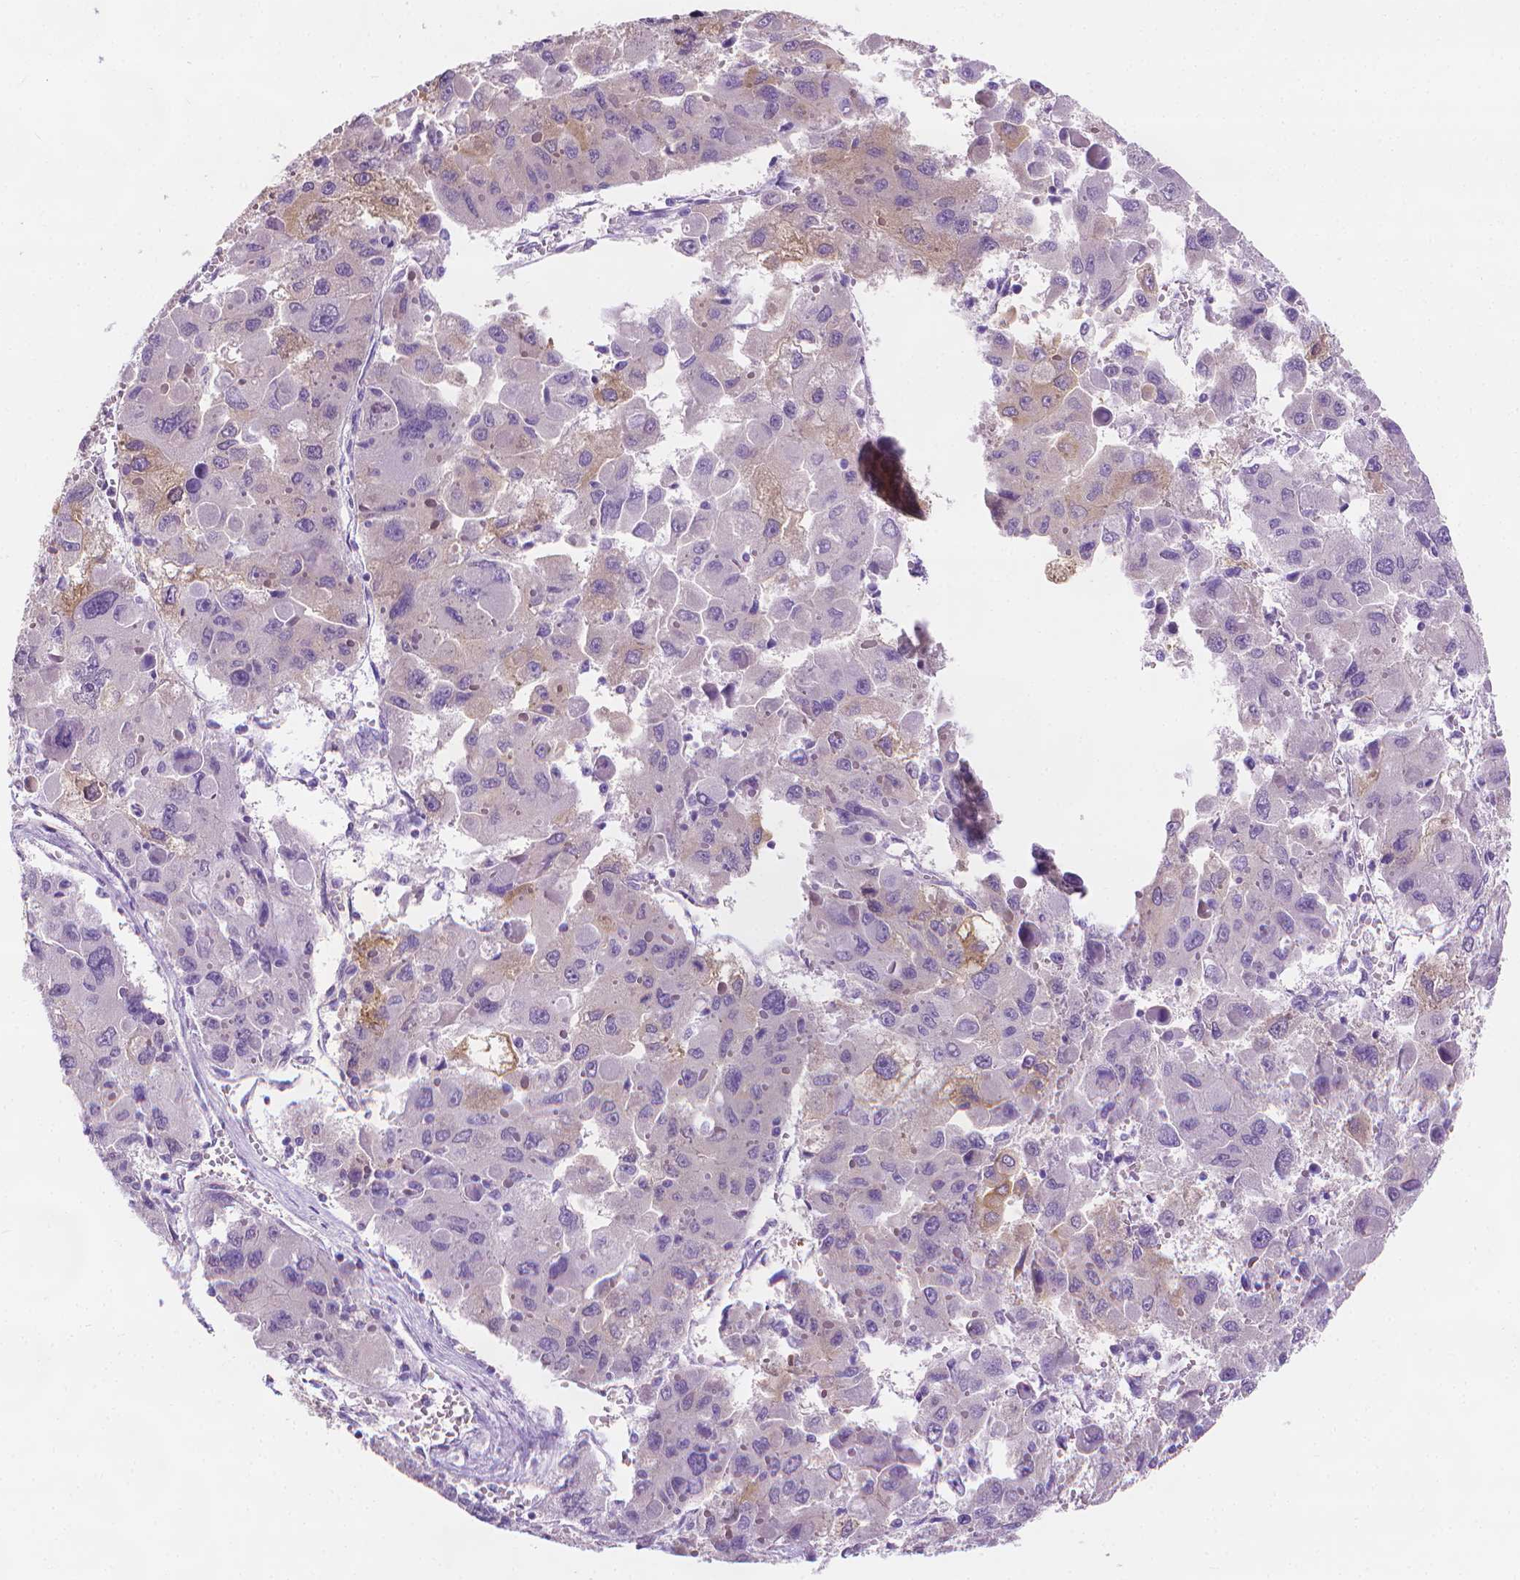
{"staining": {"intensity": "weak", "quantity": "25%-75%", "location": "cytoplasmic/membranous"}, "tissue": "liver cancer", "cell_type": "Tumor cells", "image_type": "cancer", "snomed": [{"axis": "morphology", "description": "Carcinoma, Hepatocellular, NOS"}, {"axis": "topography", "description": "Liver"}], "caption": "Immunohistochemistry image of neoplastic tissue: human hepatocellular carcinoma (liver) stained using immunohistochemistry (IHC) shows low levels of weak protein expression localized specifically in the cytoplasmic/membranous of tumor cells, appearing as a cytoplasmic/membranous brown color.", "gene": "FASN", "patient": {"sex": "female", "age": 41}}